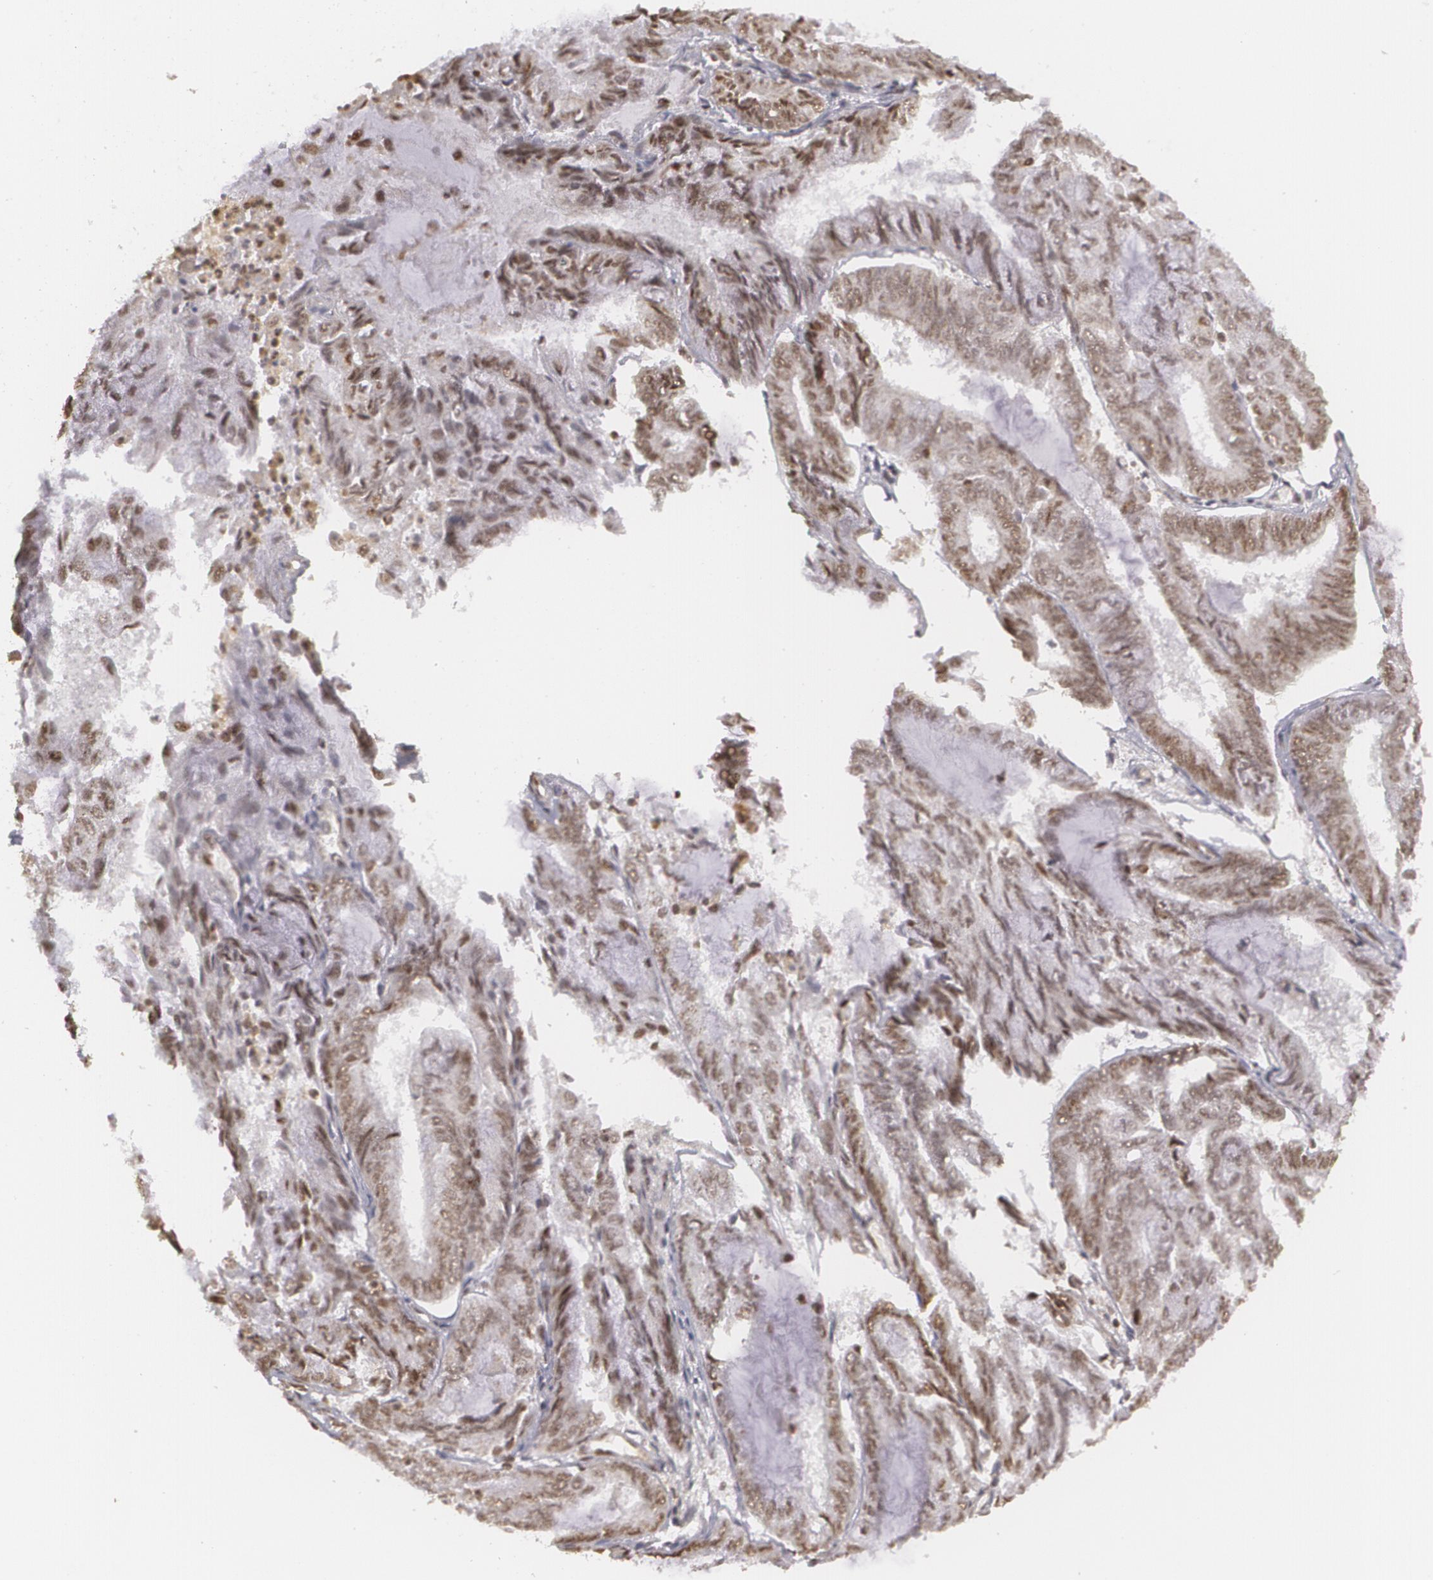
{"staining": {"intensity": "weak", "quantity": ">75%", "location": "nuclear"}, "tissue": "endometrial cancer", "cell_type": "Tumor cells", "image_type": "cancer", "snomed": [{"axis": "morphology", "description": "Adenocarcinoma, NOS"}, {"axis": "topography", "description": "Endometrium"}], "caption": "A micrograph showing weak nuclear staining in about >75% of tumor cells in adenocarcinoma (endometrial), as visualized by brown immunohistochemical staining.", "gene": "MXD1", "patient": {"sex": "female", "age": 59}}